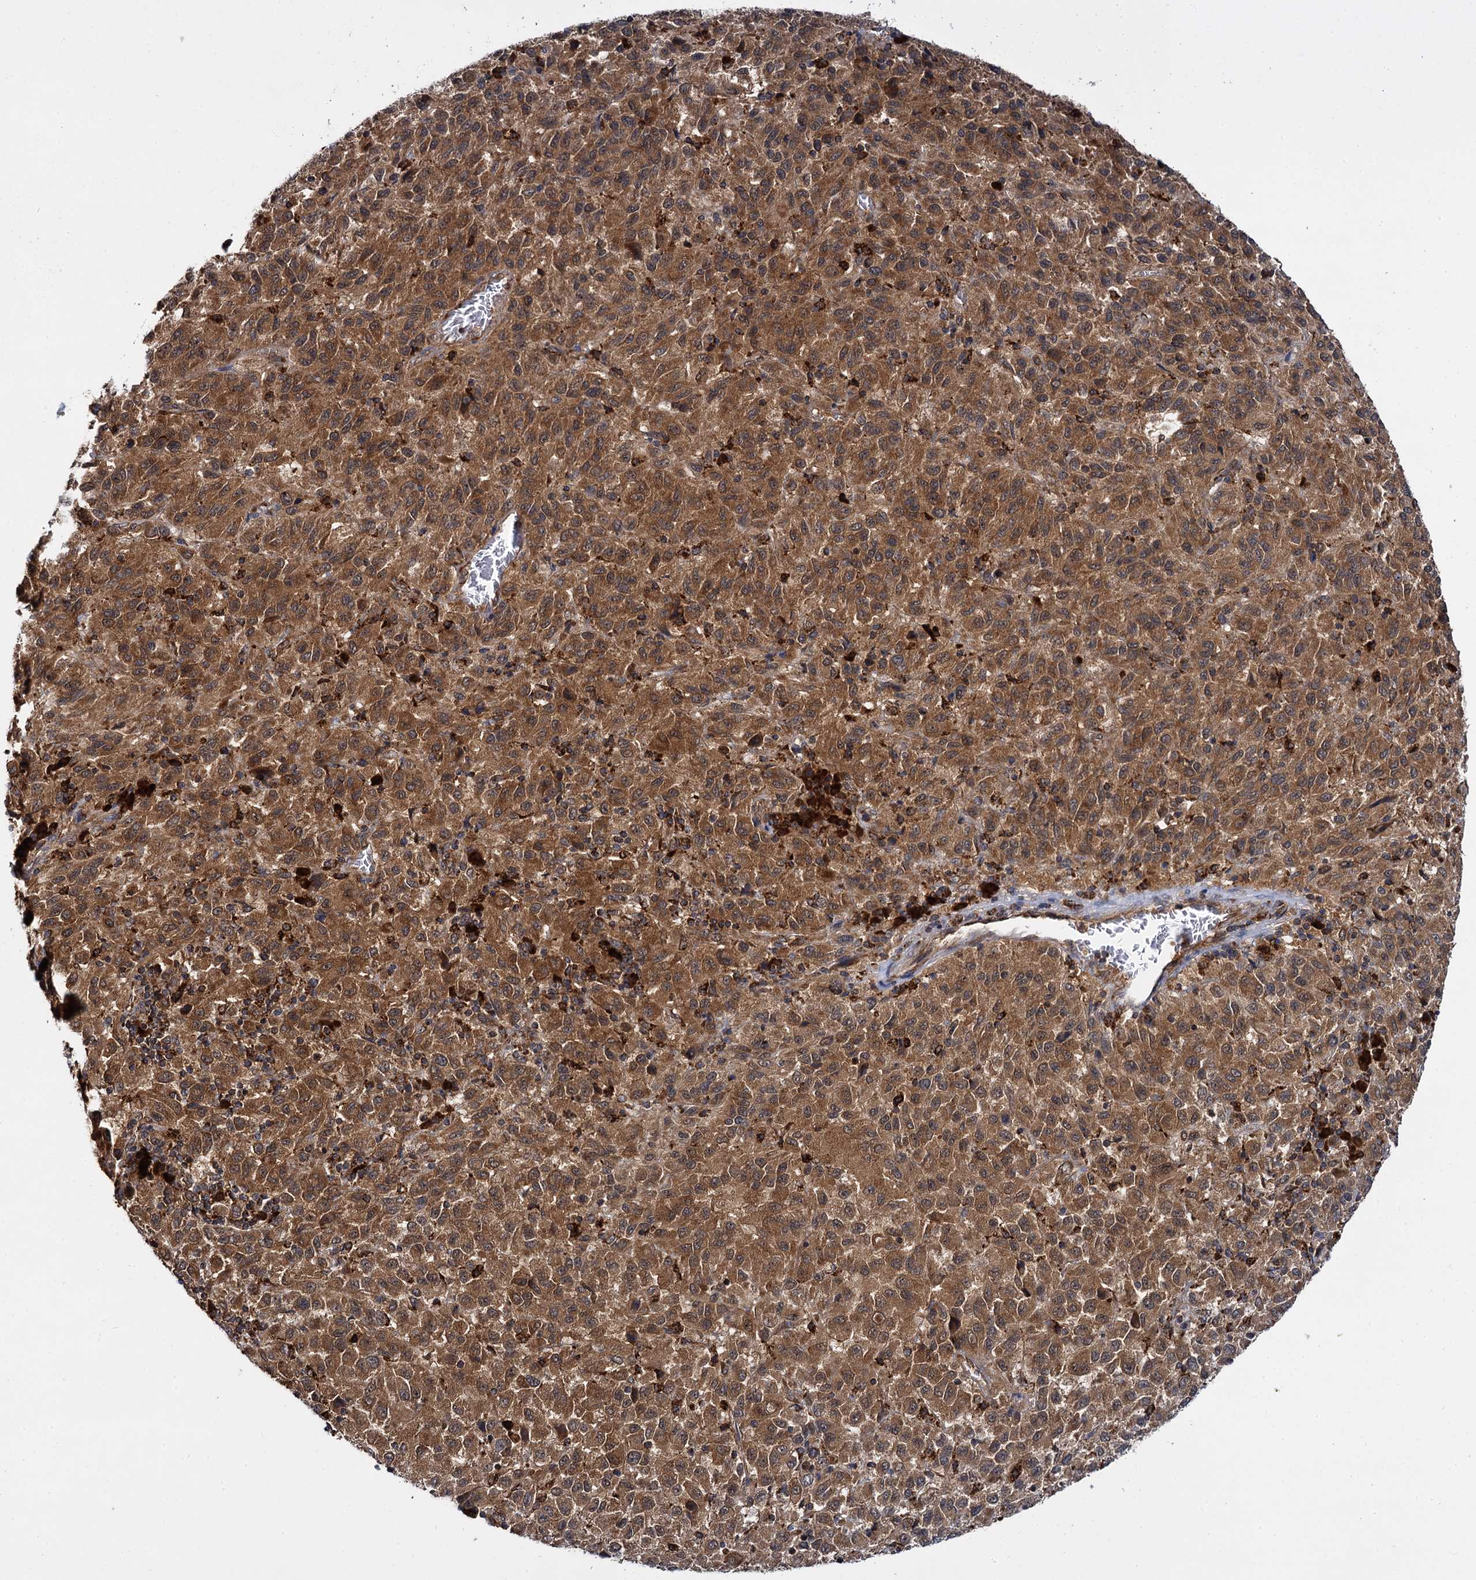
{"staining": {"intensity": "moderate", "quantity": ">75%", "location": "cytoplasmic/membranous"}, "tissue": "melanoma", "cell_type": "Tumor cells", "image_type": "cancer", "snomed": [{"axis": "morphology", "description": "Malignant melanoma, Metastatic site"}, {"axis": "topography", "description": "Lung"}], "caption": "This is an image of immunohistochemistry (IHC) staining of melanoma, which shows moderate expression in the cytoplasmic/membranous of tumor cells.", "gene": "UFM1", "patient": {"sex": "male", "age": 64}}